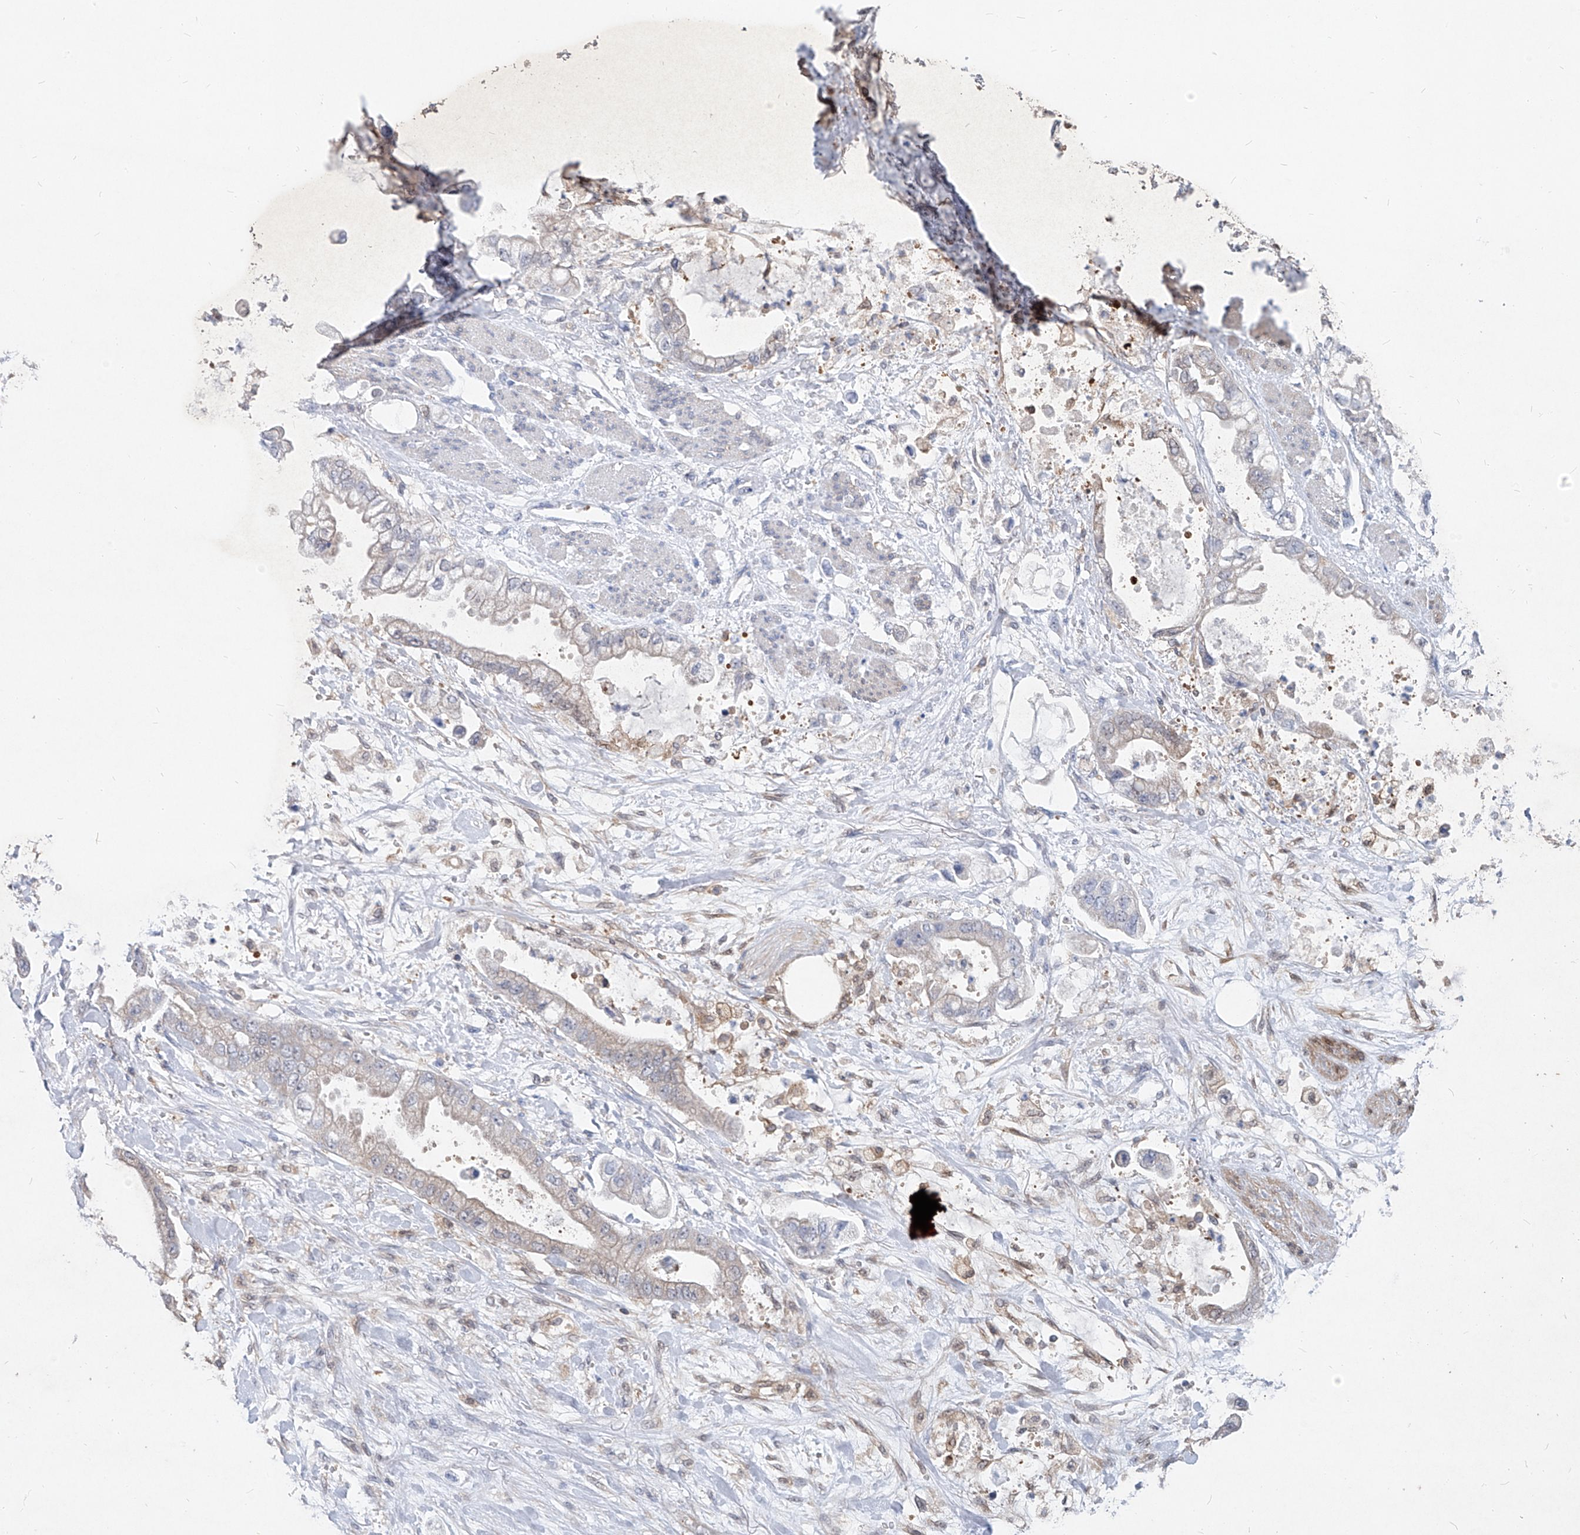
{"staining": {"intensity": "weak", "quantity": "<25%", "location": "cytoplasmic/membranous"}, "tissue": "stomach cancer", "cell_type": "Tumor cells", "image_type": "cancer", "snomed": [{"axis": "morphology", "description": "Adenocarcinoma, NOS"}, {"axis": "topography", "description": "Stomach"}], "caption": "Immunohistochemical staining of human stomach cancer (adenocarcinoma) displays no significant staining in tumor cells.", "gene": "UFL1", "patient": {"sex": "male", "age": 62}}